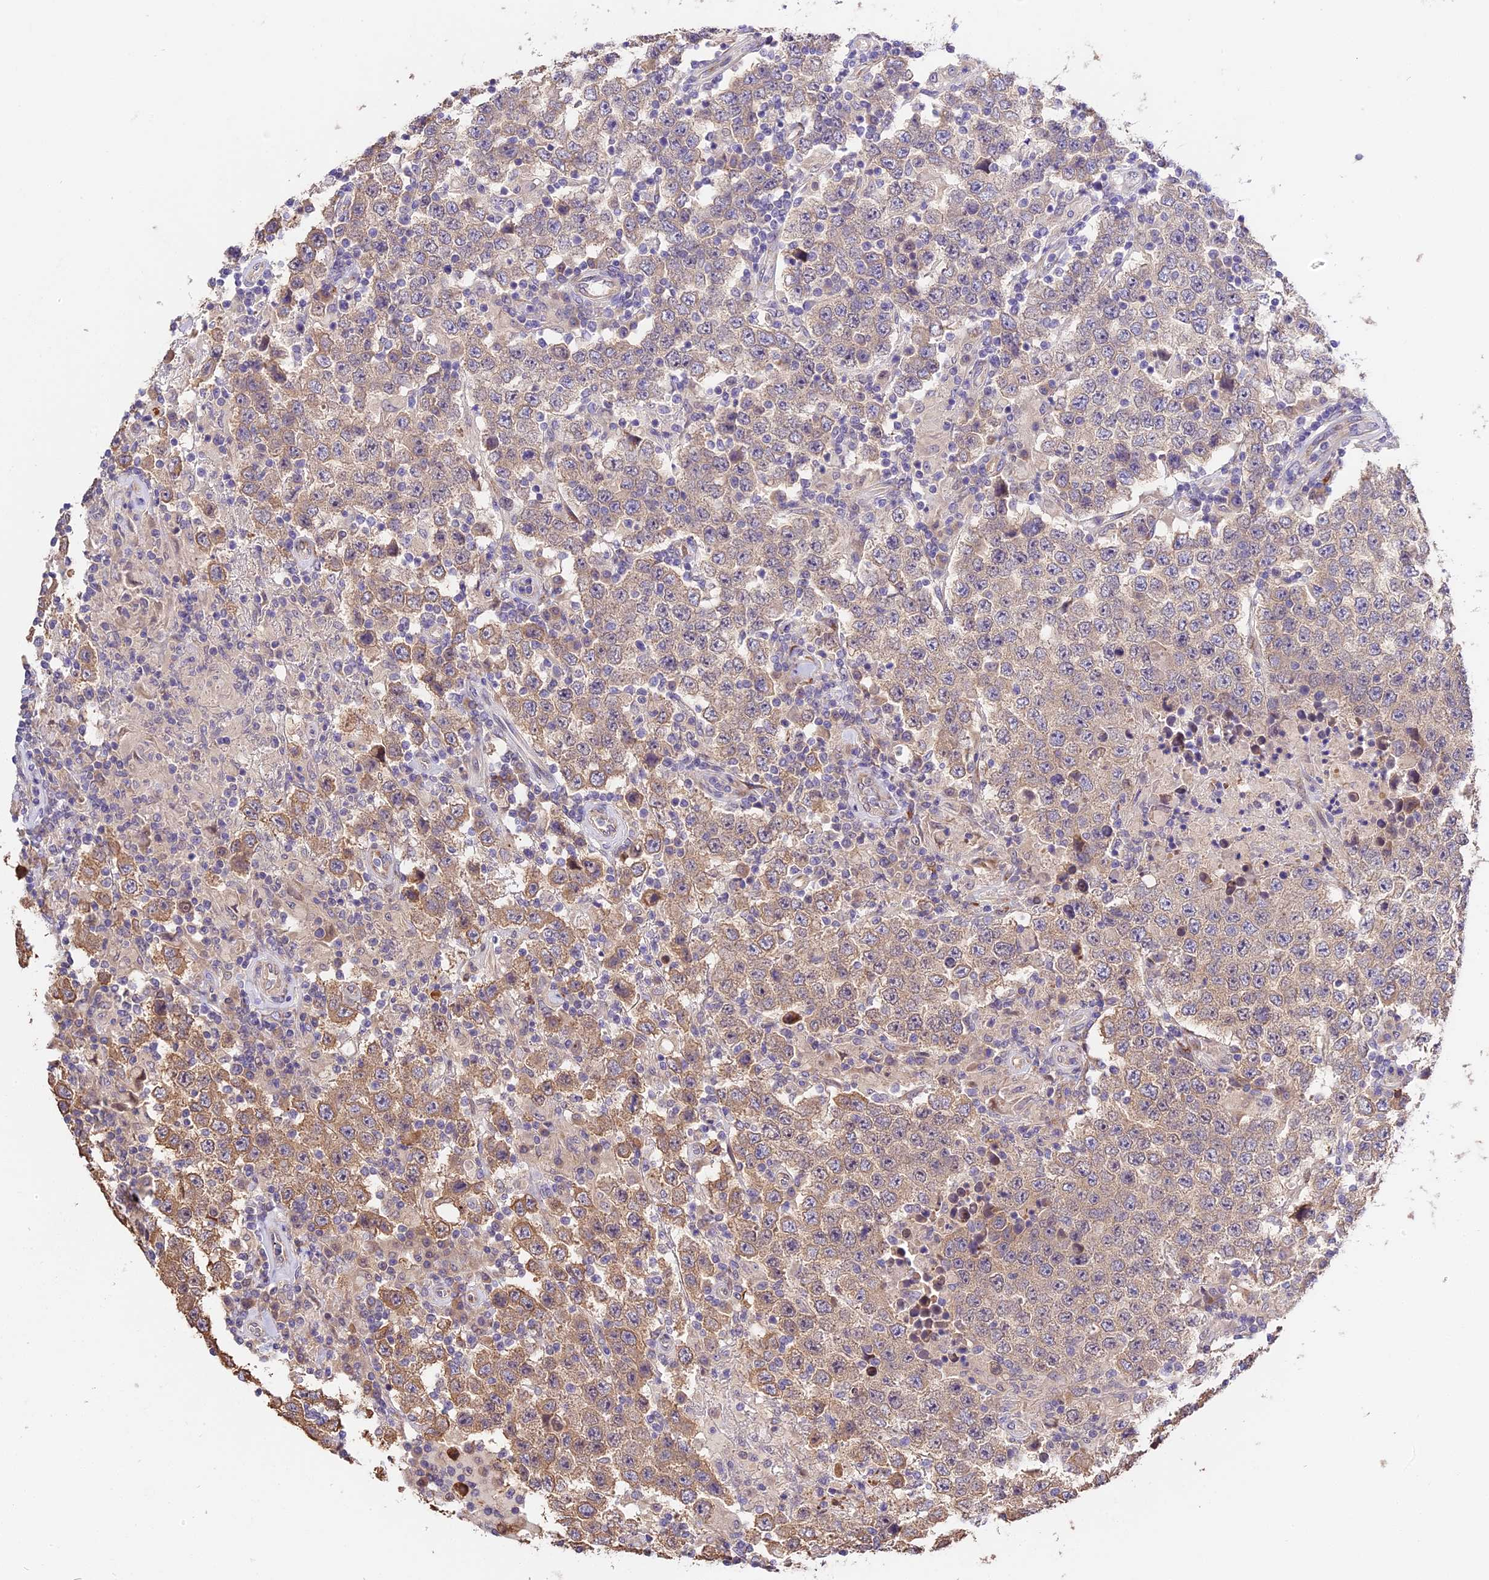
{"staining": {"intensity": "moderate", "quantity": "<25%", "location": "cytoplasmic/membranous"}, "tissue": "testis cancer", "cell_type": "Tumor cells", "image_type": "cancer", "snomed": [{"axis": "morphology", "description": "Normal tissue, NOS"}, {"axis": "morphology", "description": "Urothelial carcinoma, High grade"}, {"axis": "morphology", "description": "Seminoma, NOS"}, {"axis": "morphology", "description": "Carcinoma, Embryonal, NOS"}, {"axis": "topography", "description": "Urinary bladder"}, {"axis": "topography", "description": "Testis"}], "caption": "Tumor cells demonstrate low levels of moderate cytoplasmic/membranous positivity in about <25% of cells in human testis high-grade urothelial carcinoma.", "gene": "BSCL2", "patient": {"sex": "male", "age": 41}}